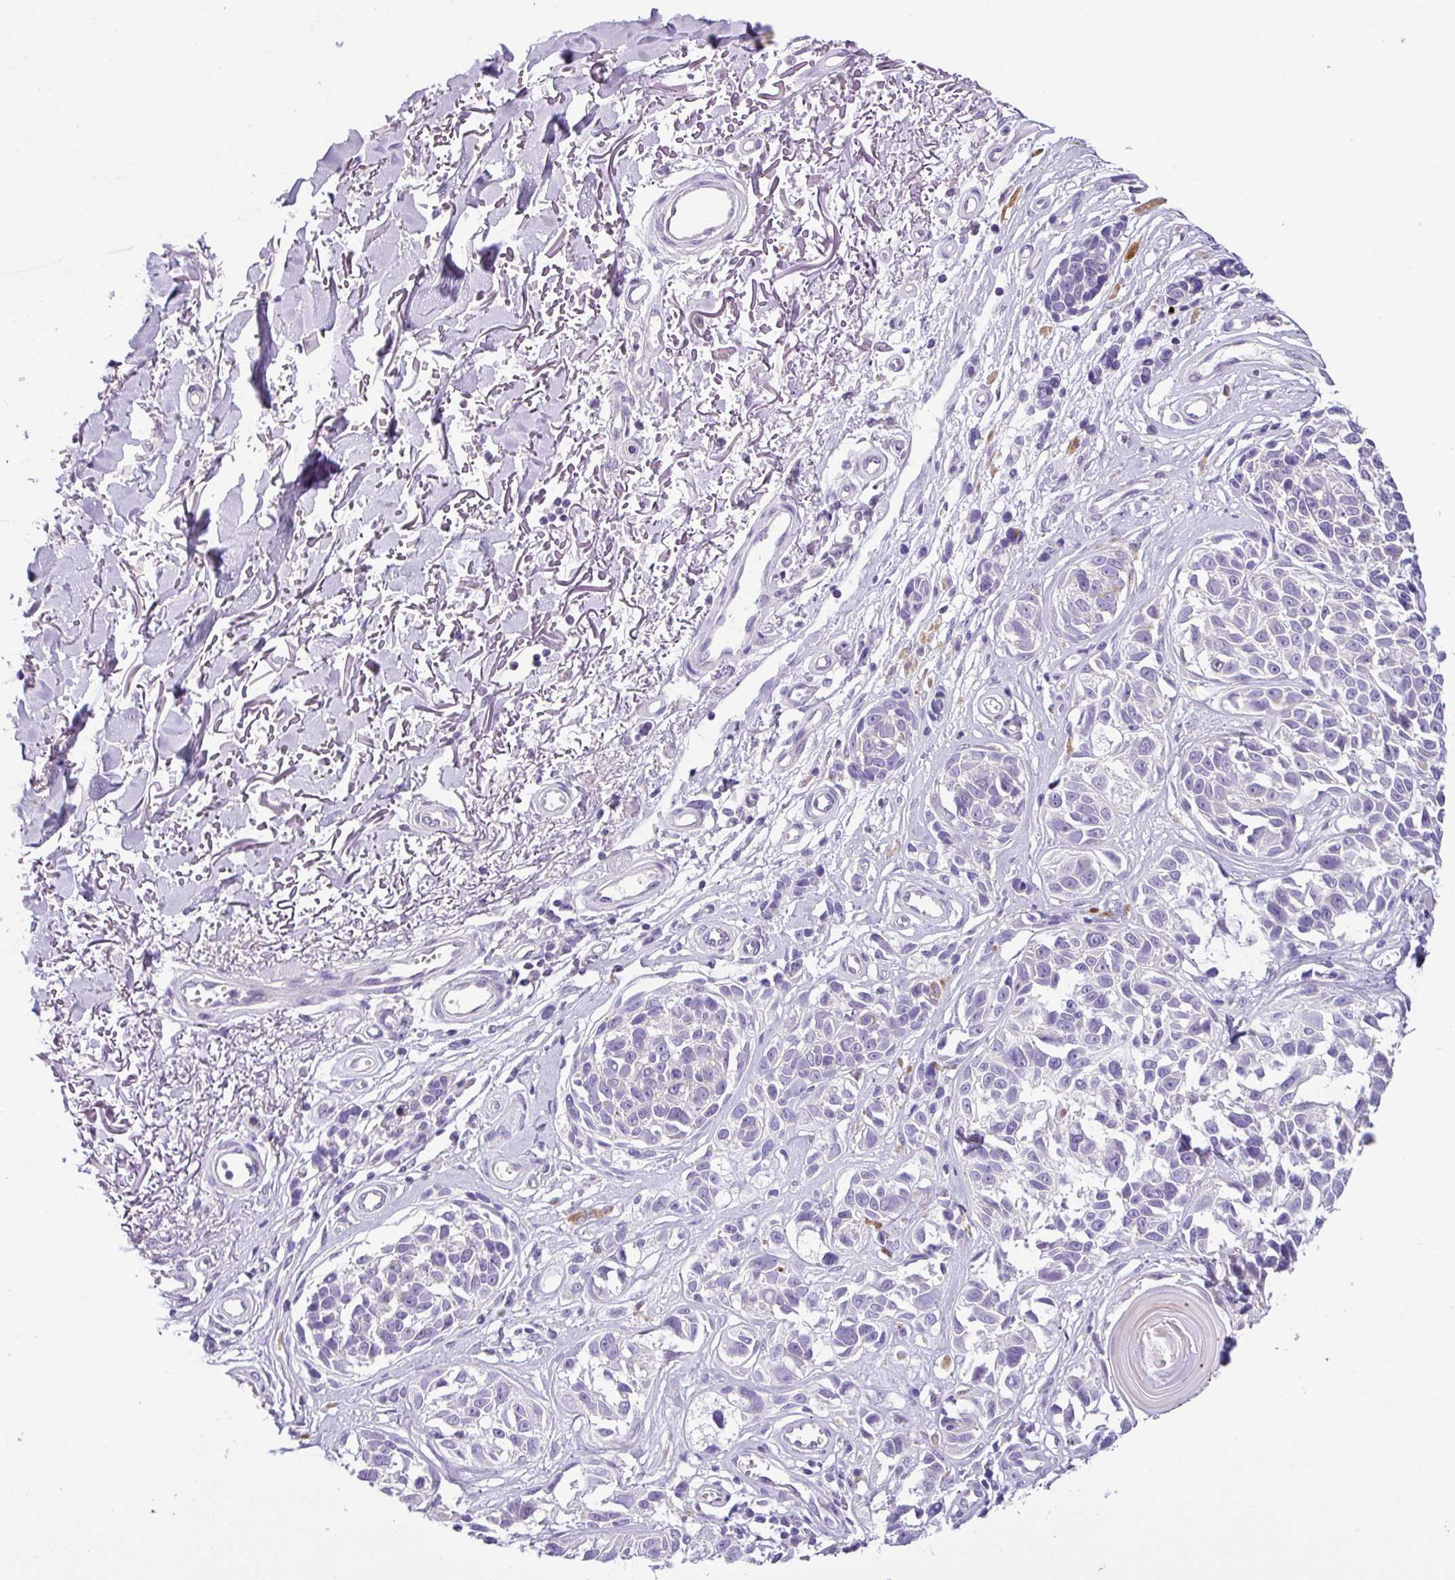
{"staining": {"intensity": "negative", "quantity": "none", "location": "none"}, "tissue": "melanoma", "cell_type": "Tumor cells", "image_type": "cancer", "snomed": [{"axis": "morphology", "description": "Malignant melanoma, NOS"}, {"axis": "topography", "description": "Skin"}], "caption": "Malignant melanoma stained for a protein using IHC displays no positivity tumor cells.", "gene": "HMCN2", "patient": {"sex": "male", "age": 73}}